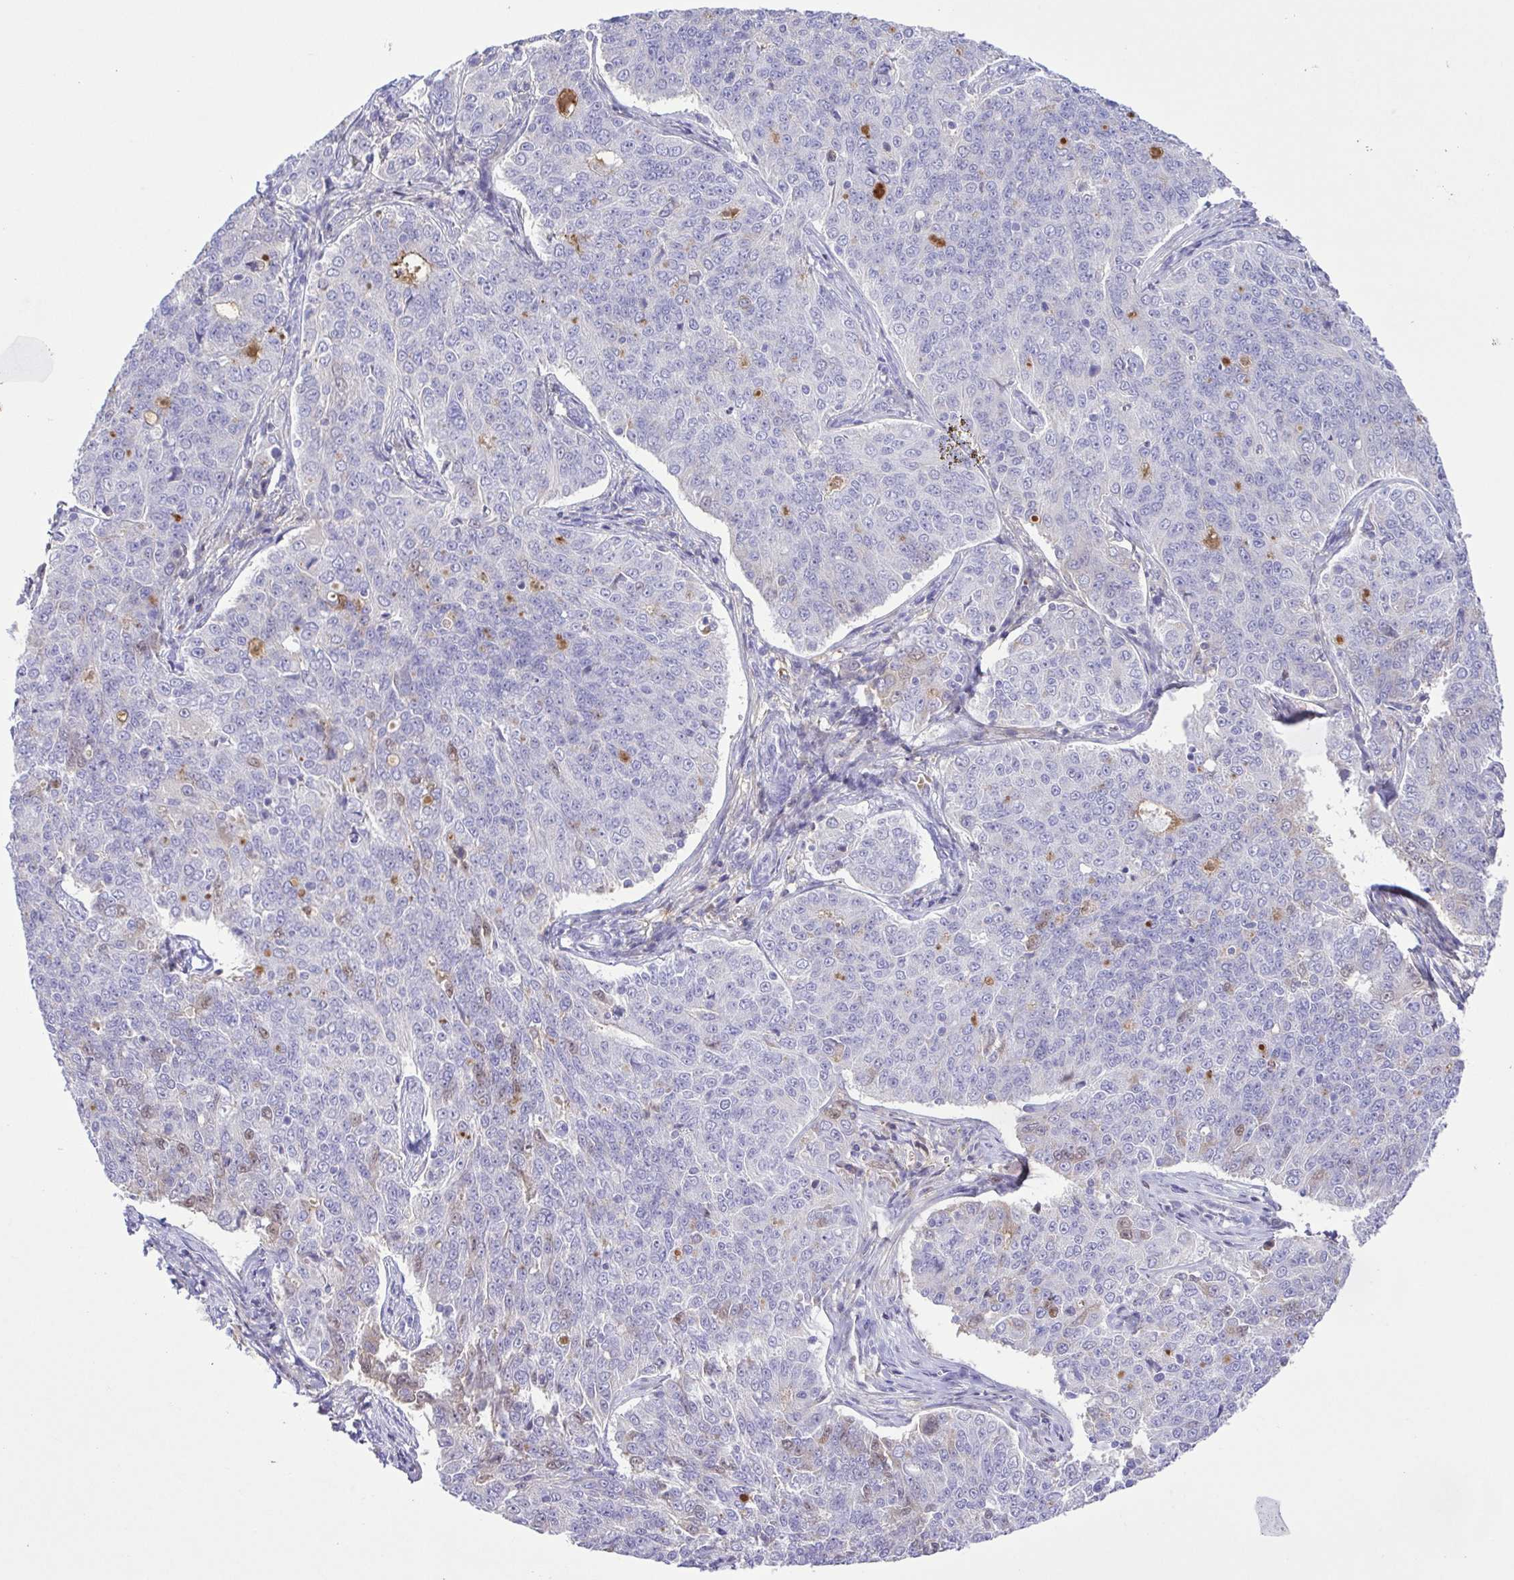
{"staining": {"intensity": "negative", "quantity": "none", "location": "none"}, "tissue": "endometrial cancer", "cell_type": "Tumor cells", "image_type": "cancer", "snomed": [{"axis": "morphology", "description": "Adenocarcinoma, NOS"}, {"axis": "topography", "description": "Endometrium"}], "caption": "The IHC micrograph has no significant positivity in tumor cells of endometrial adenocarcinoma tissue.", "gene": "IGFL1", "patient": {"sex": "female", "age": 43}}